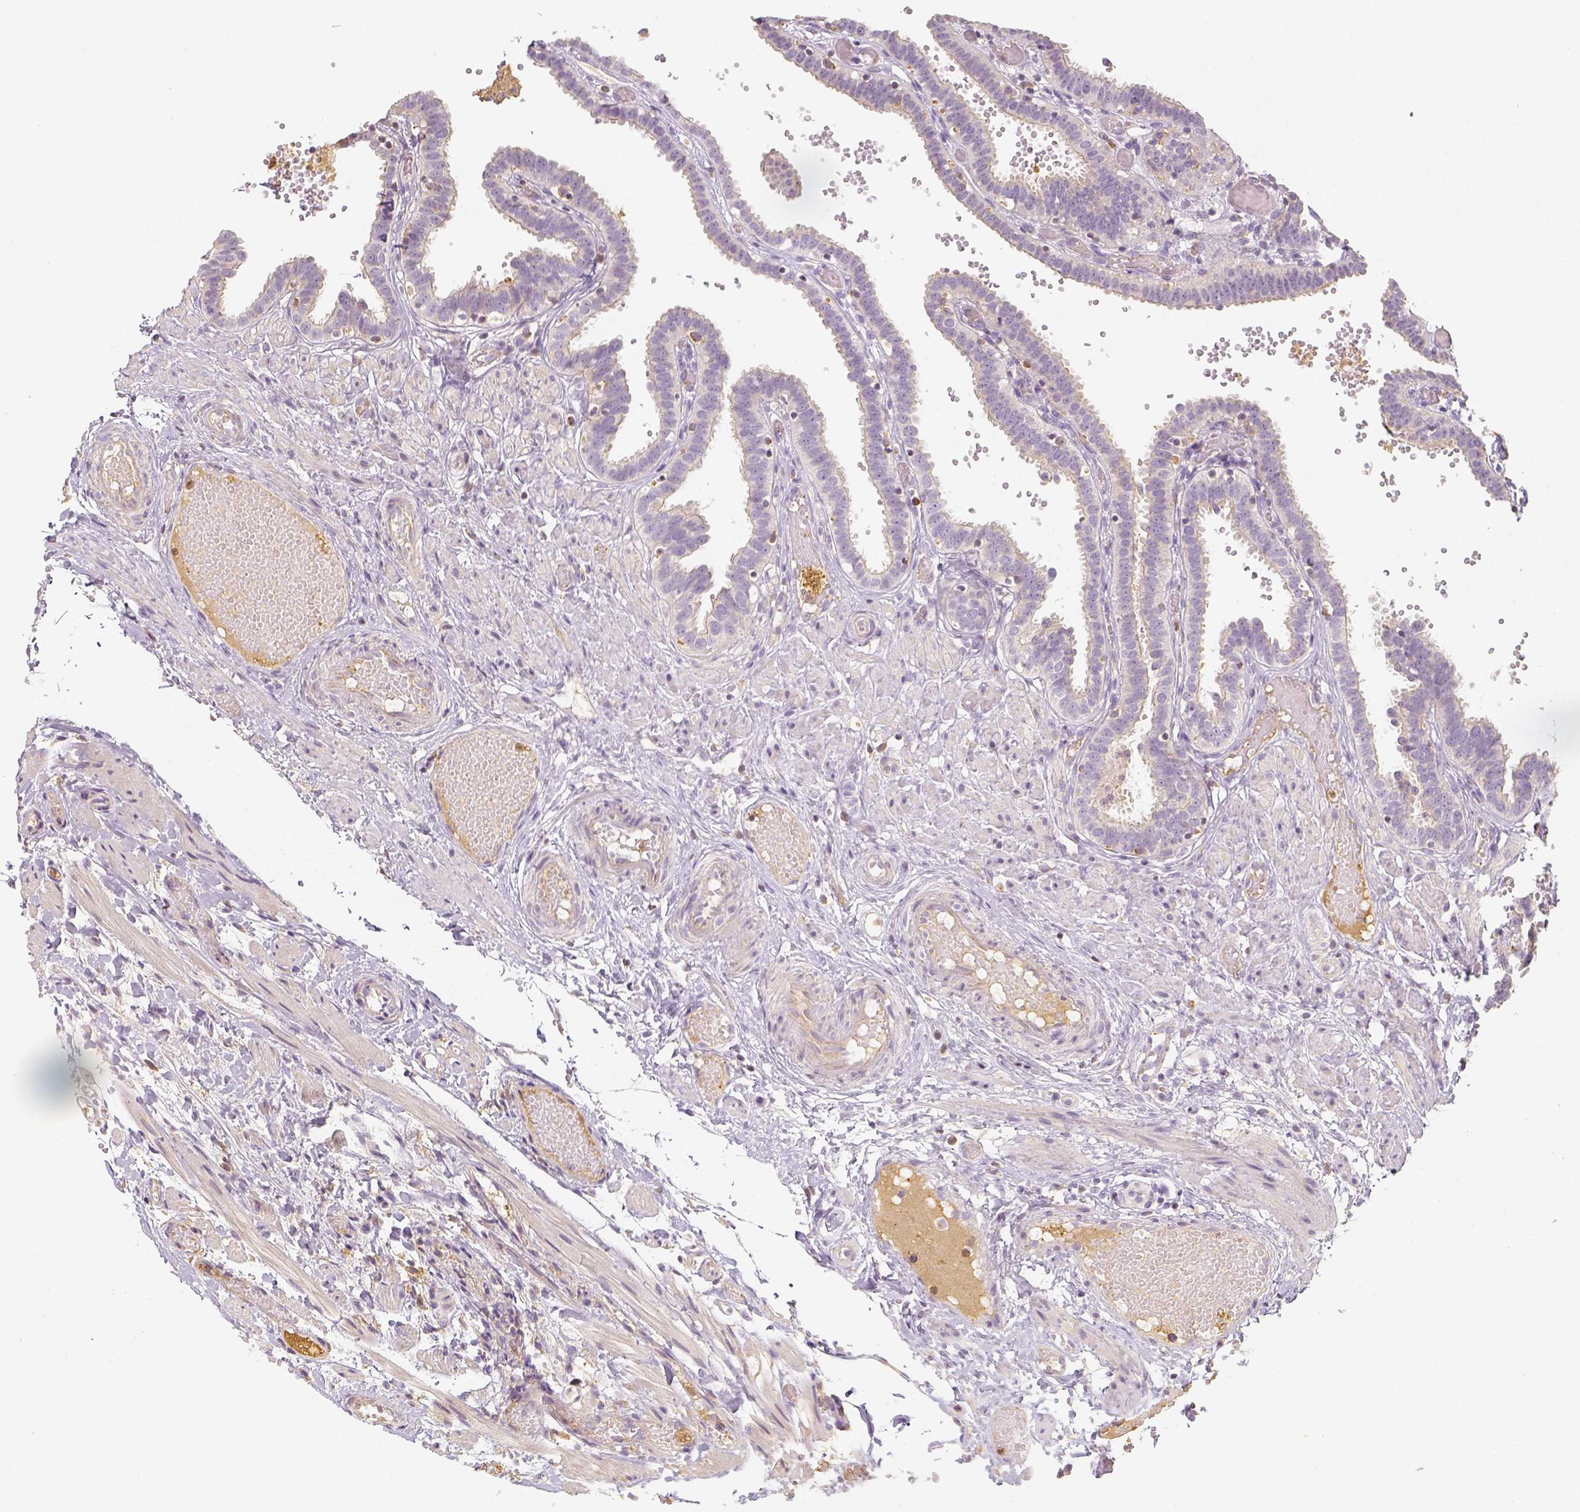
{"staining": {"intensity": "weak", "quantity": ">75%", "location": "cytoplasmic/membranous"}, "tissue": "fallopian tube", "cell_type": "Glandular cells", "image_type": "normal", "snomed": [{"axis": "morphology", "description": "Normal tissue, NOS"}, {"axis": "topography", "description": "Fallopian tube"}], "caption": "Approximately >75% of glandular cells in normal human fallopian tube display weak cytoplasmic/membranous protein expression as visualized by brown immunohistochemical staining.", "gene": "PTPRJ", "patient": {"sex": "female", "age": 37}}